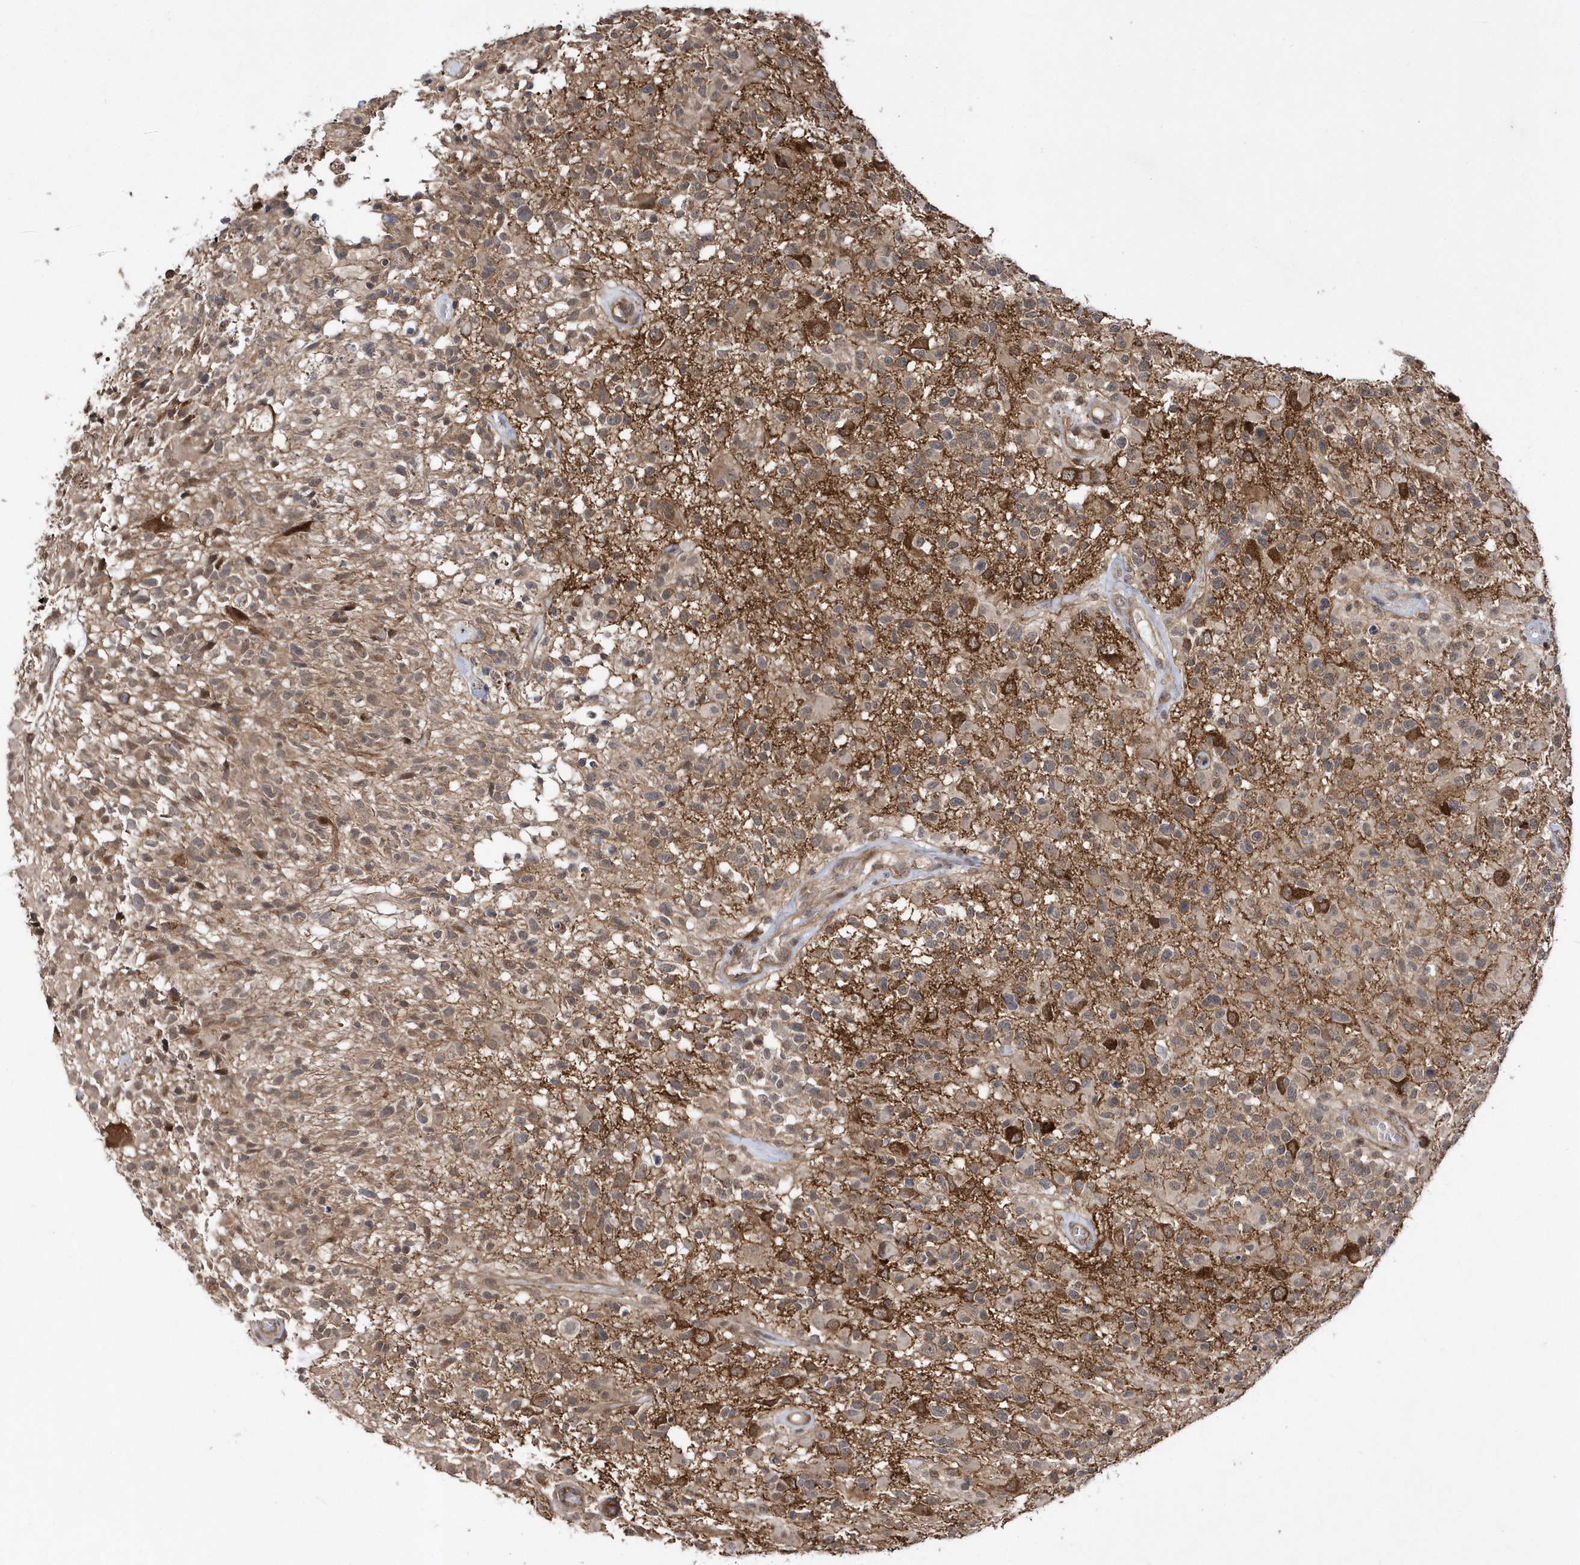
{"staining": {"intensity": "weak", "quantity": "25%-75%", "location": "cytoplasmic/membranous"}, "tissue": "glioma", "cell_type": "Tumor cells", "image_type": "cancer", "snomed": [{"axis": "morphology", "description": "Glioma, malignant, High grade"}, {"axis": "morphology", "description": "Glioblastoma, NOS"}, {"axis": "topography", "description": "Brain"}], "caption": "An image of glioblastoma stained for a protein demonstrates weak cytoplasmic/membranous brown staining in tumor cells. (DAB (3,3'-diaminobenzidine) = brown stain, brightfield microscopy at high magnification).", "gene": "DALRD3", "patient": {"sex": "male", "age": 60}}